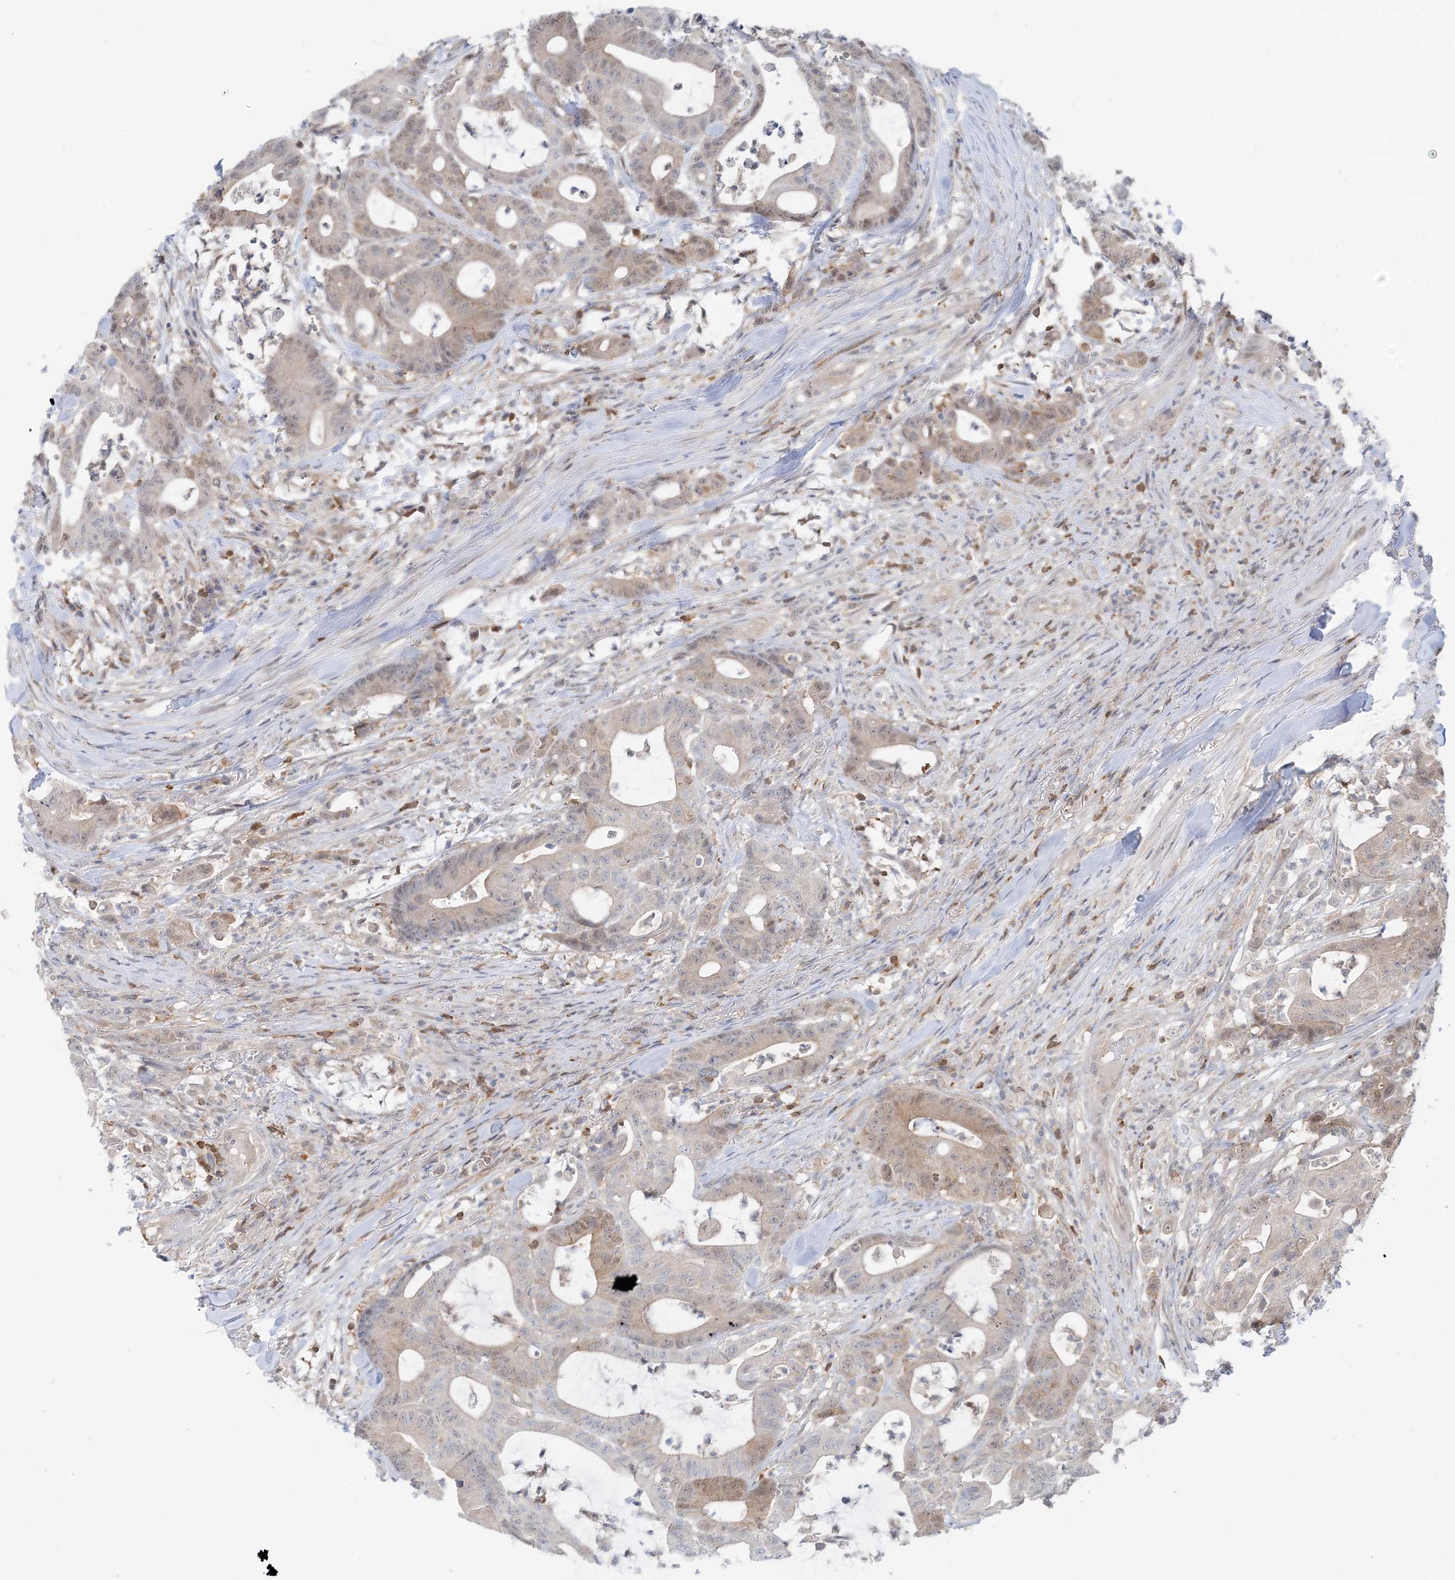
{"staining": {"intensity": "weak", "quantity": "<25%", "location": "cytoplasmic/membranous"}, "tissue": "colorectal cancer", "cell_type": "Tumor cells", "image_type": "cancer", "snomed": [{"axis": "morphology", "description": "Adenocarcinoma, NOS"}, {"axis": "topography", "description": "Colon"}], "caption": "The photomicrograph reveals no staining of tumor cells in colorectal cancer. (DAB immunohistochemistry with hematoxylin counter stain).", "gene": "OGA", "patient": {"sex": "female", "age": 84}}